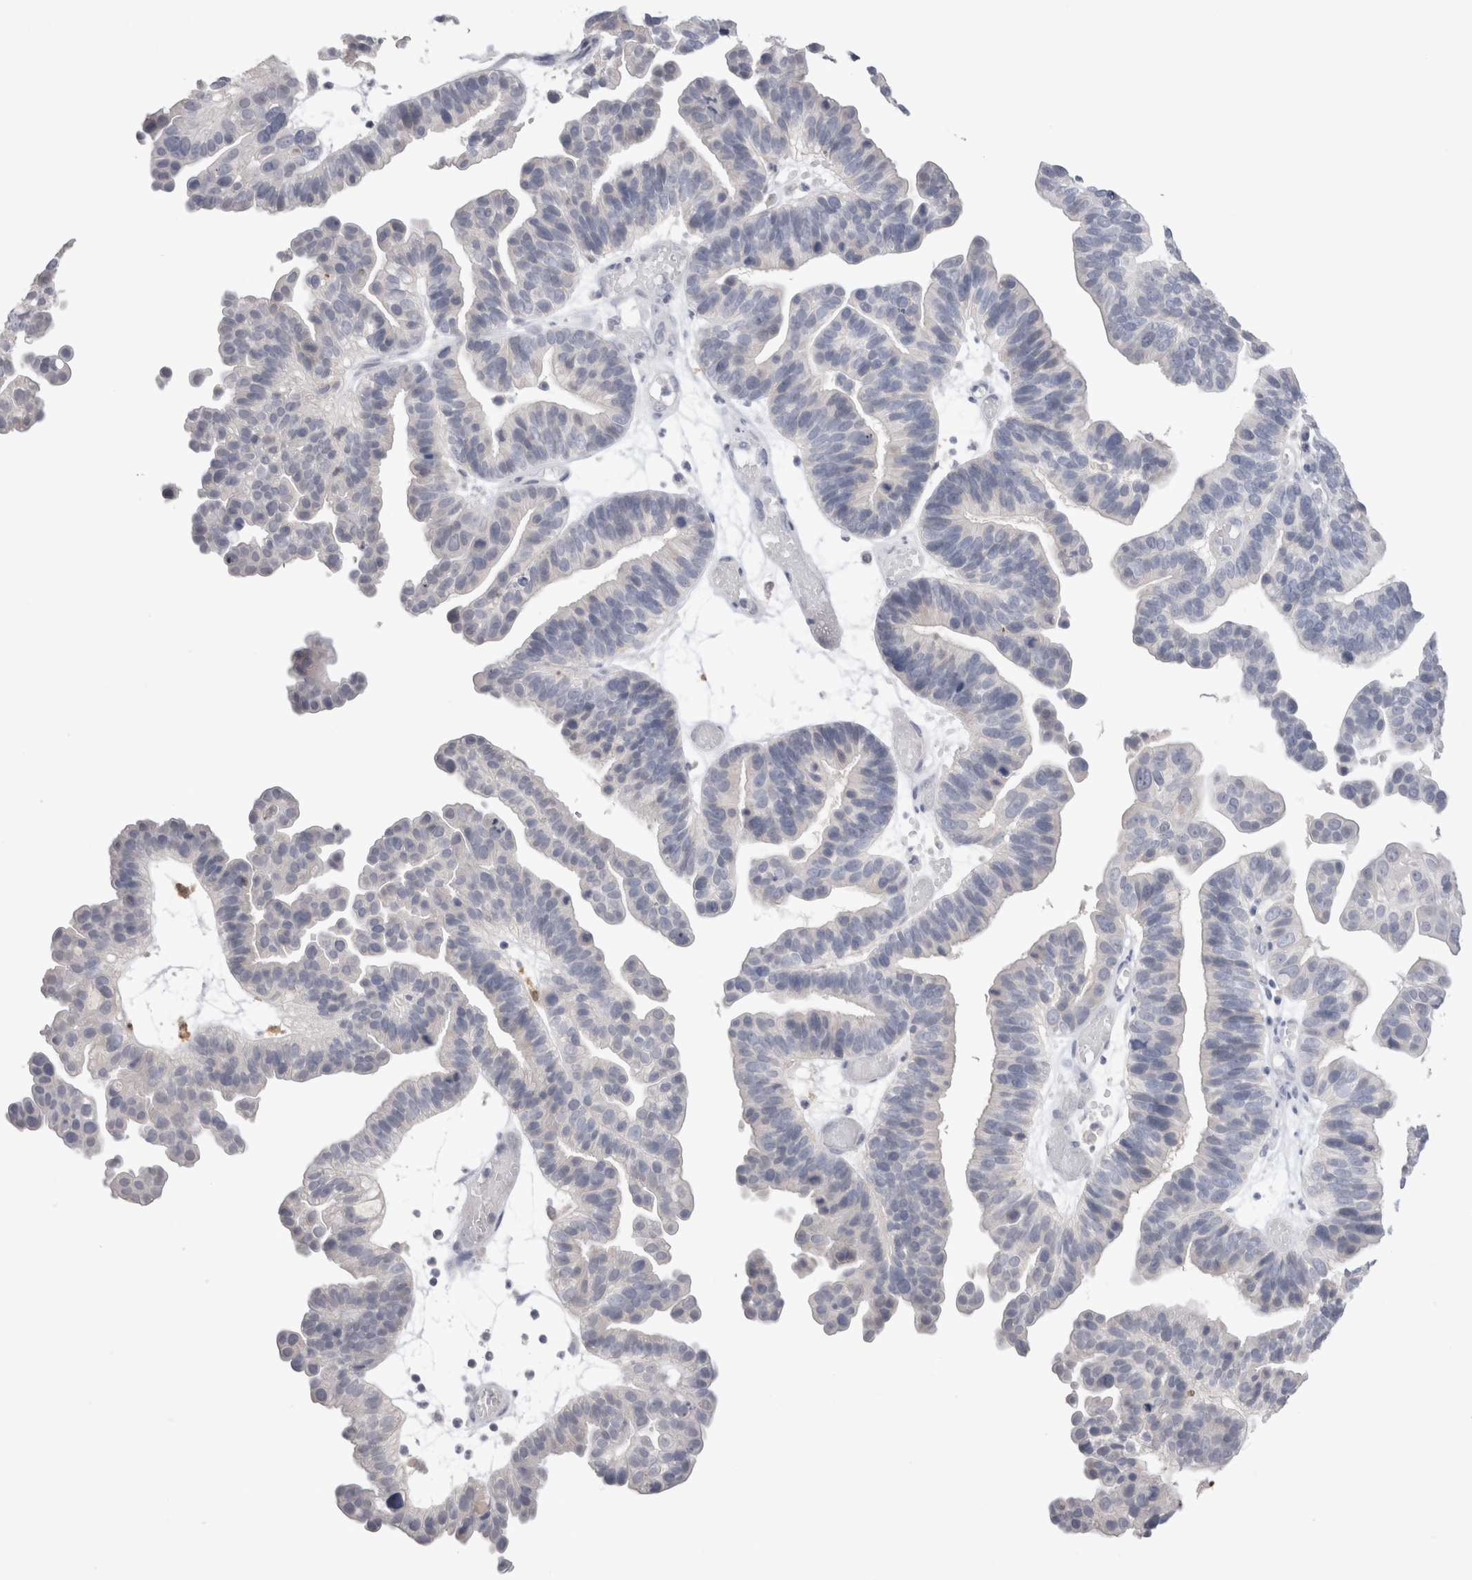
{"staining": {"intensity": "negative", "quantity": "none", "location": "none"}, "tissue": "ovarian cancer", "cell_type": "Tumor cells", "image_type": "cancer", "snomed": [{"axis": "morphology", "description": "Cystadenocarcinoma, serous, NOS"}, {"axis": "topography", "description": "Ovary"}], "caption": "Tumor cells are negative for protein expression in human ovarian cancer.", "gene": "SUCNR1", "patient": {"sex": "female", "age": 56}}